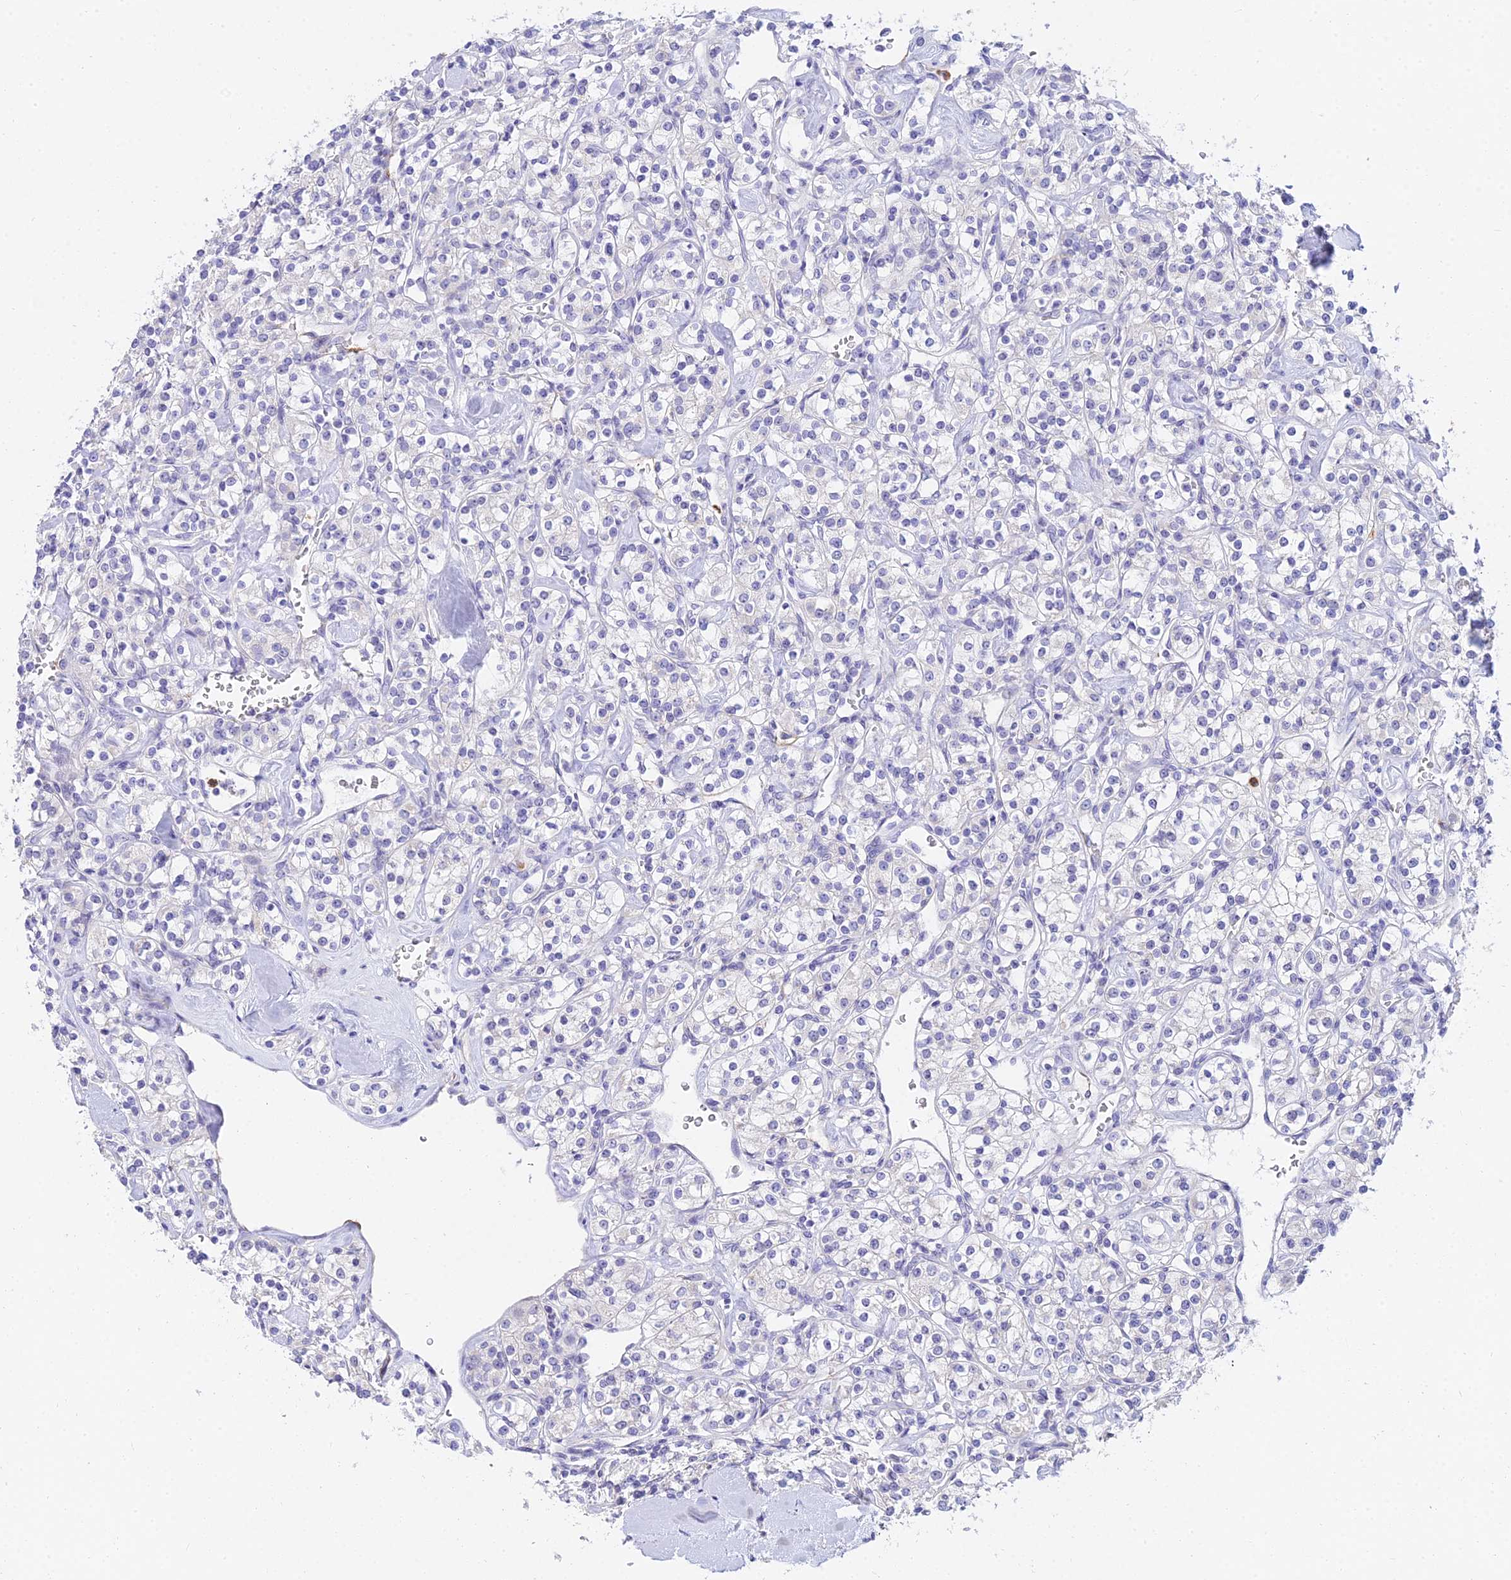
{"staining": {"intensity": "negative", "quantity": "none", "location": "none"}, "tissue": "renal cancer", "cell_type": "Tumor cells", "image_type": "cancer", "snomed": [{"axis": "morphology", "description": "Adenocarcinoma, NOS"}, {"axis": "topography", "description": "Kidney"}], "caption": "An immunohistochemistry (IHC) image of renal cancer (adenocarcinoma) is shown. There is no staining in tumor cells of renal cancer (adenocarcinoma). (Stains: DAB (3,3'-diaminobenzidine) immunohistochemistry with hematoxylin counter stain, Microscopy: brightfield microscopy at high magnification).", "gene": "VWC2L", "patient": {"sex": "male", "age": 77}}